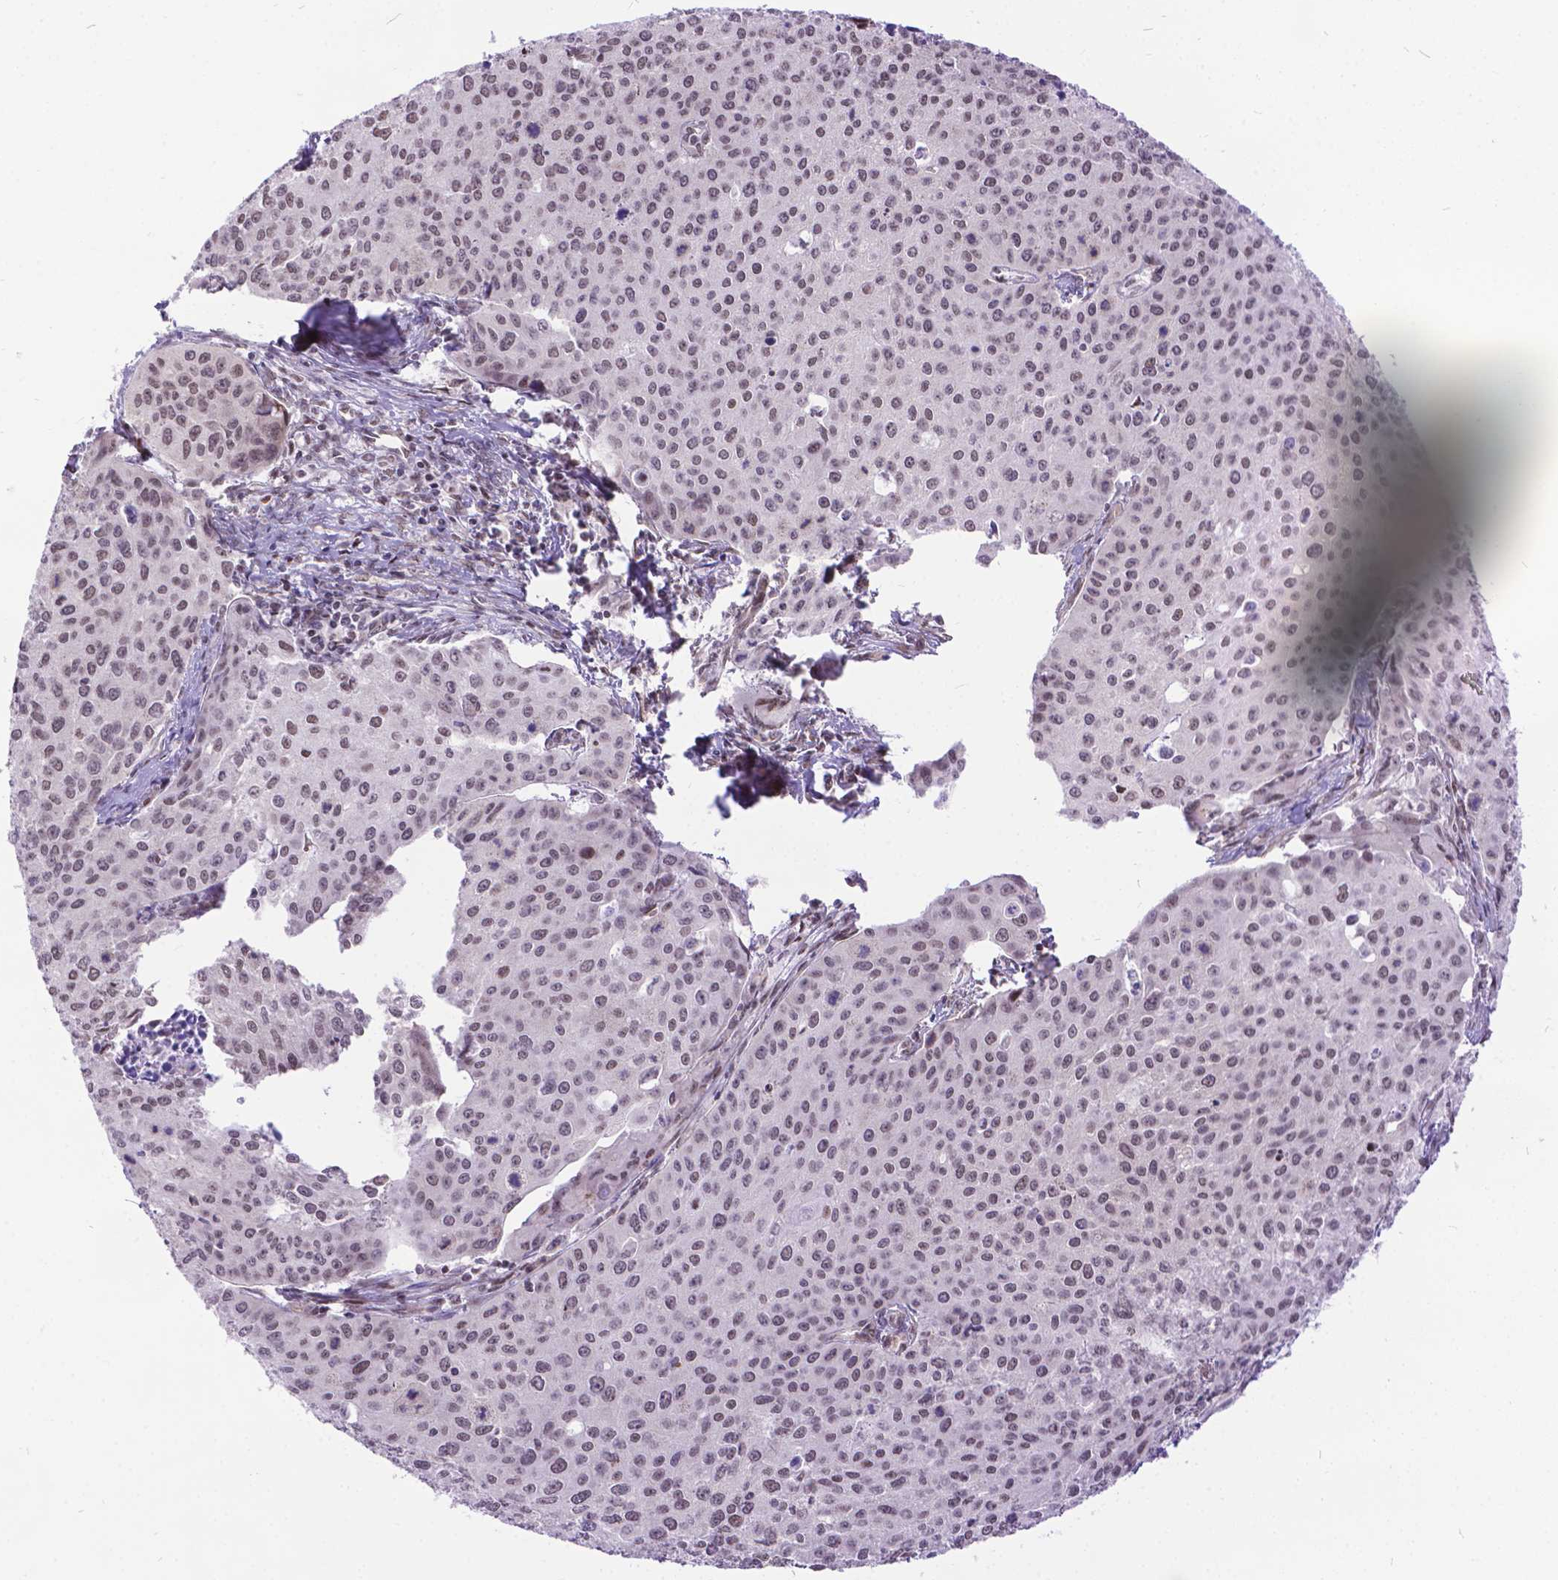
{"staining": {"intensity": "weak", "quantity": "25%-75%", "location": "nuclear"}, "tissue": "cervical cancer", "cell_type": "Tumor cells", "image_type": "cancer", "snomed": [{"axis": "morphology", "description": "Squamous cell carcinoma, NOS"}, {"axis": "topography", "description": "Cervix"}], "caption": "Brown immunohistochemical staining in human cervical cancer (squamous cell carcinoma) displays weak nuclear staining in approximately 25%-75% of tumor cells.", "gene": "FAM124B", "patient": {"sex": "female", "age": 38}}